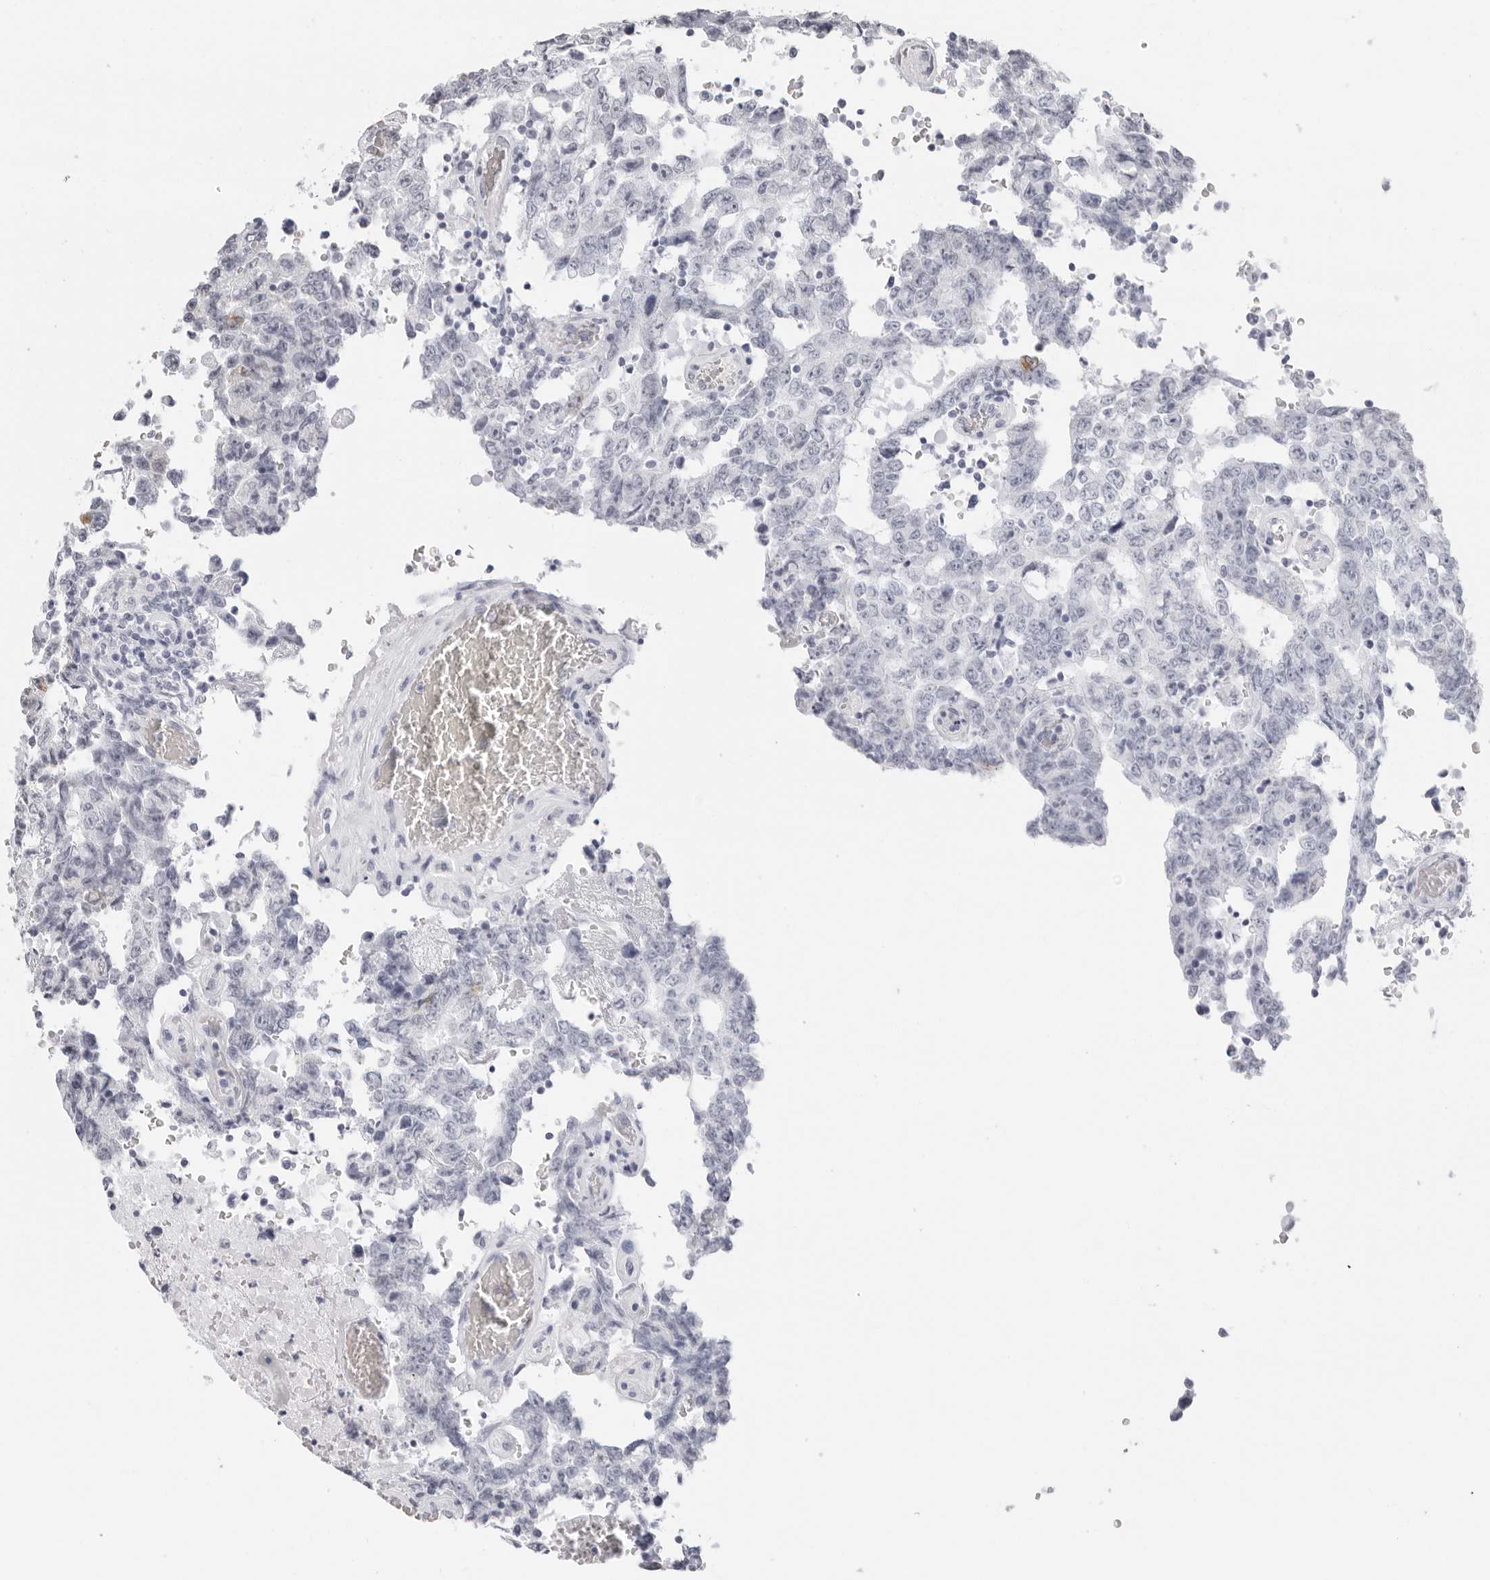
{"staining": {"intensity": "negative", "quantity": "none", "location": "none"}, "tissue": "testis cancer", "cell_type": "Tumor cells", "image_type": "cancer", "snomed": [{"axis": "morphology", "description": "Carcinoma, Embryonal, NOS"}, {"axis": "topography", "description": "Testis"}], "caption": "An immunohistochemistry micrograph of testis cancer (embryonal carcinoma) is shown. There is no staining in tumor cells of testis cancer (embryonal carcinoma). (DAB (3,3'-diaminobenzidine) immunohistochemistry with hematoxylin counter stain).", "gene": "AGMAT", "patient": {"sex": "male", "age": 26}}